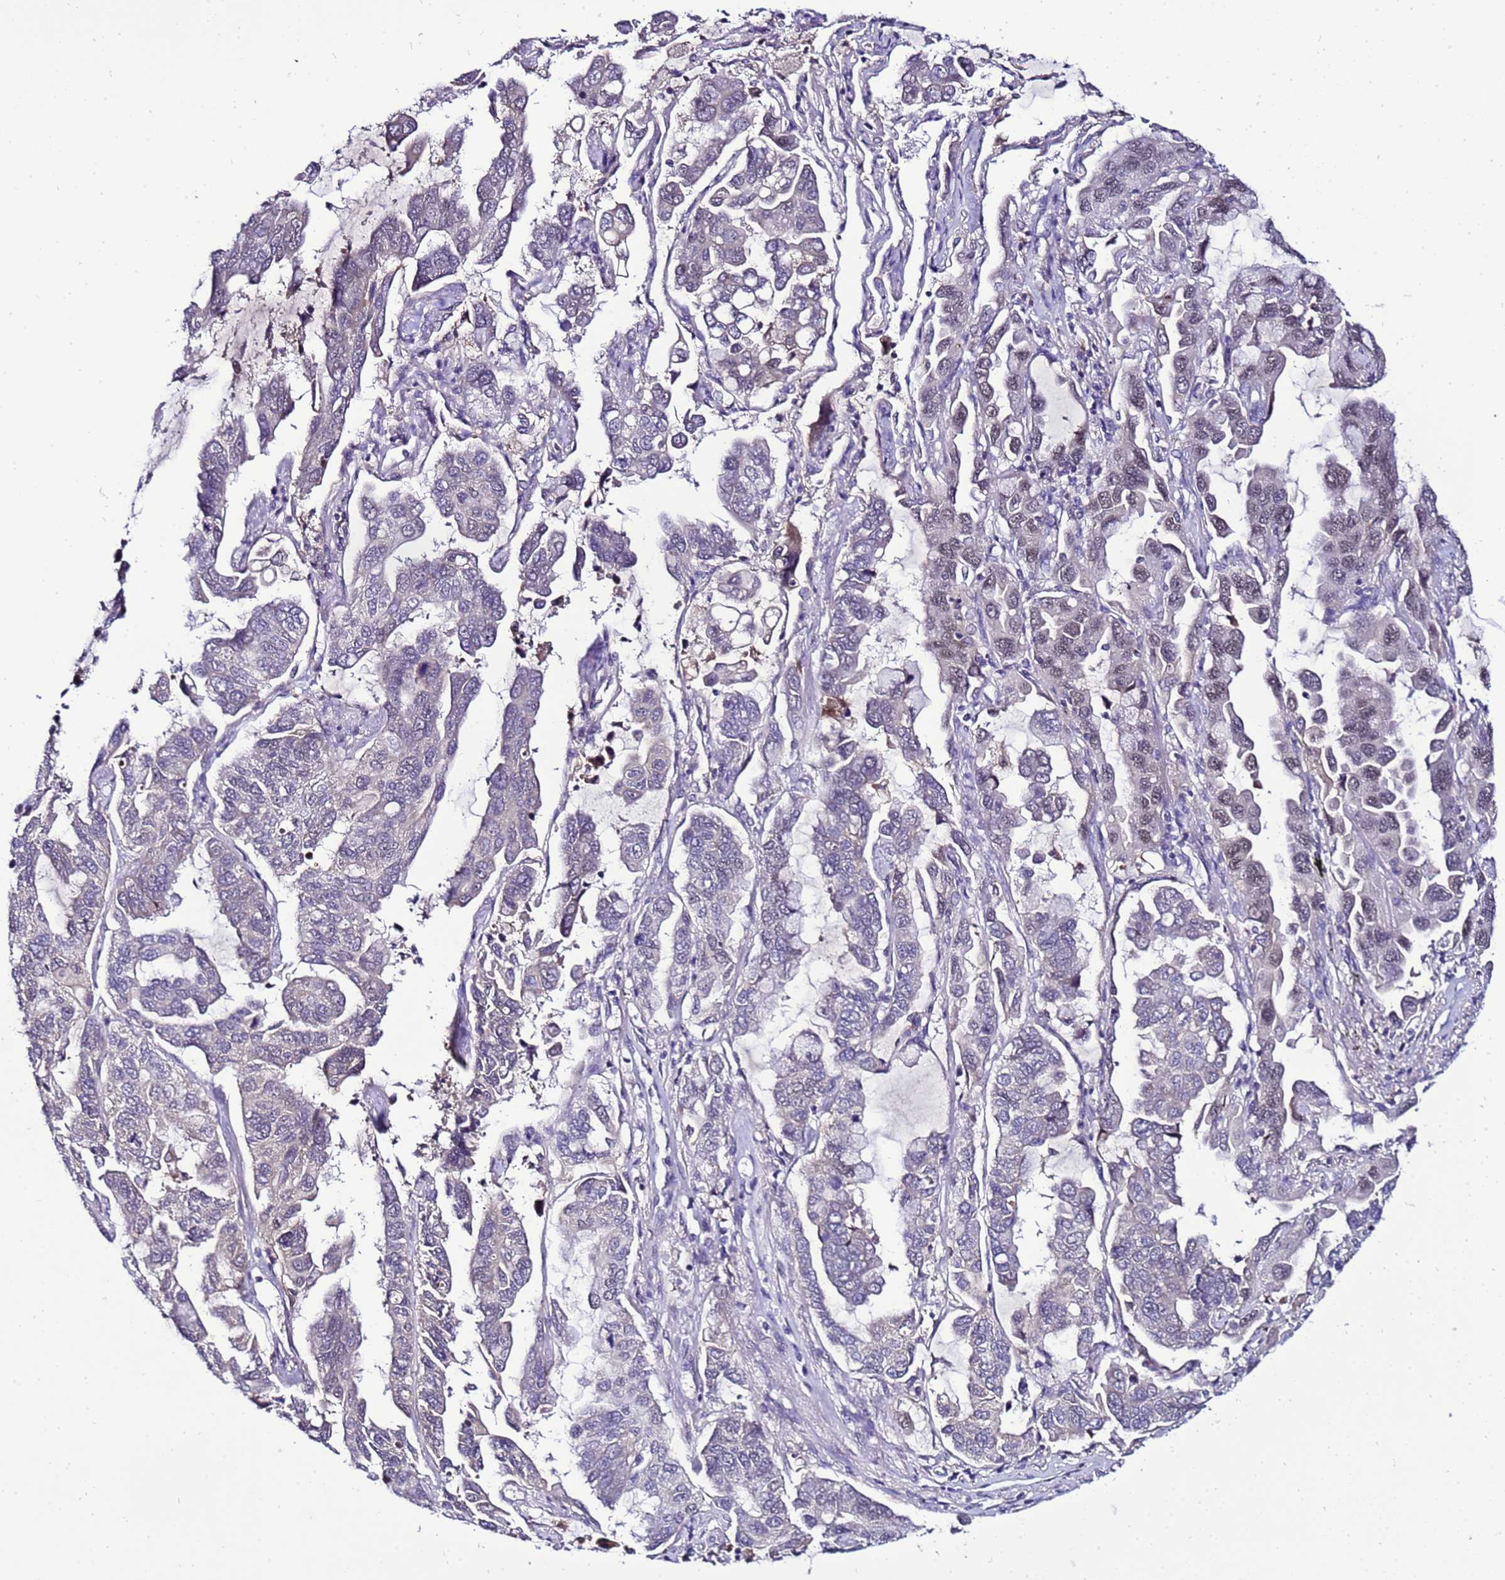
{"staining": {"intensity": "negative", "quantity": "none", "location": "none"}, "tissue": "lung cancer", "cell_type": "Tumor cells", "image_type": "cancer", "snomed": [{"axis": "morphology", "description": "Adenocarcinoma, NOS"}, {"axis": "topography", "description": "Lung"}], "caption": "The IHC histopathology image has no significant expression in tumor cells of lung adenocarcinoma tissue.", "gene": "C19orf47", "patient": {"sex": "male", "age": 64}}